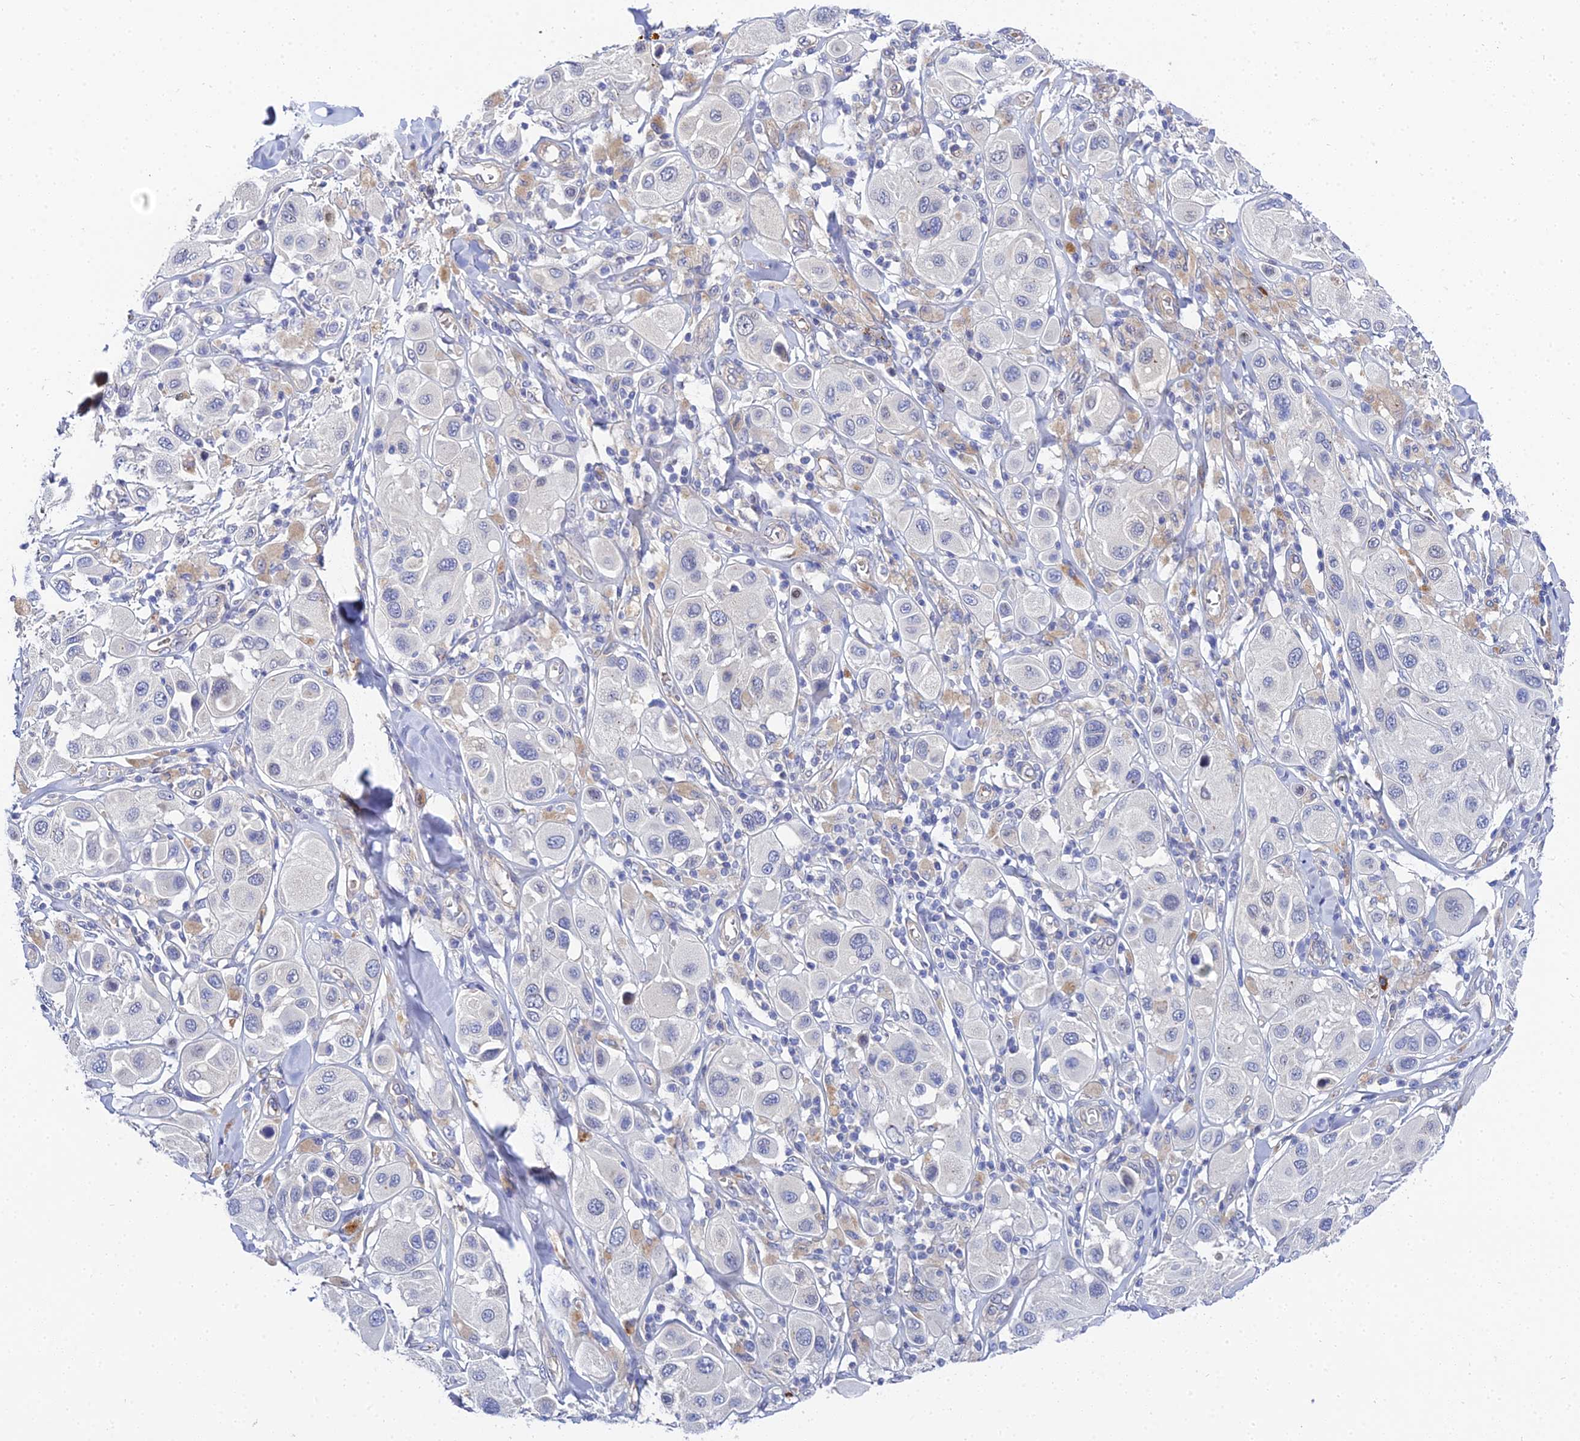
{"staining": {"intensity": "negative", "quantity": "none", "location": "none"}, "tissue": "melanoma", "cell_type": "Tumor cells", "image_type": "cancer", "snomed": [{"axis": "morphology", "description": "Malignant melanoma, Metastatic site"}, {"axis": "topography", "description": "Skin"}], "caption": "A high-resolution photomicrograph shows immunohistochemistry (IHC) staining of malignant melanoma (metastatic site), which displays no significant staining in tumor cells.", "gene": "APOBEC3H", "patient": {"sex": "male", "age": 41}}